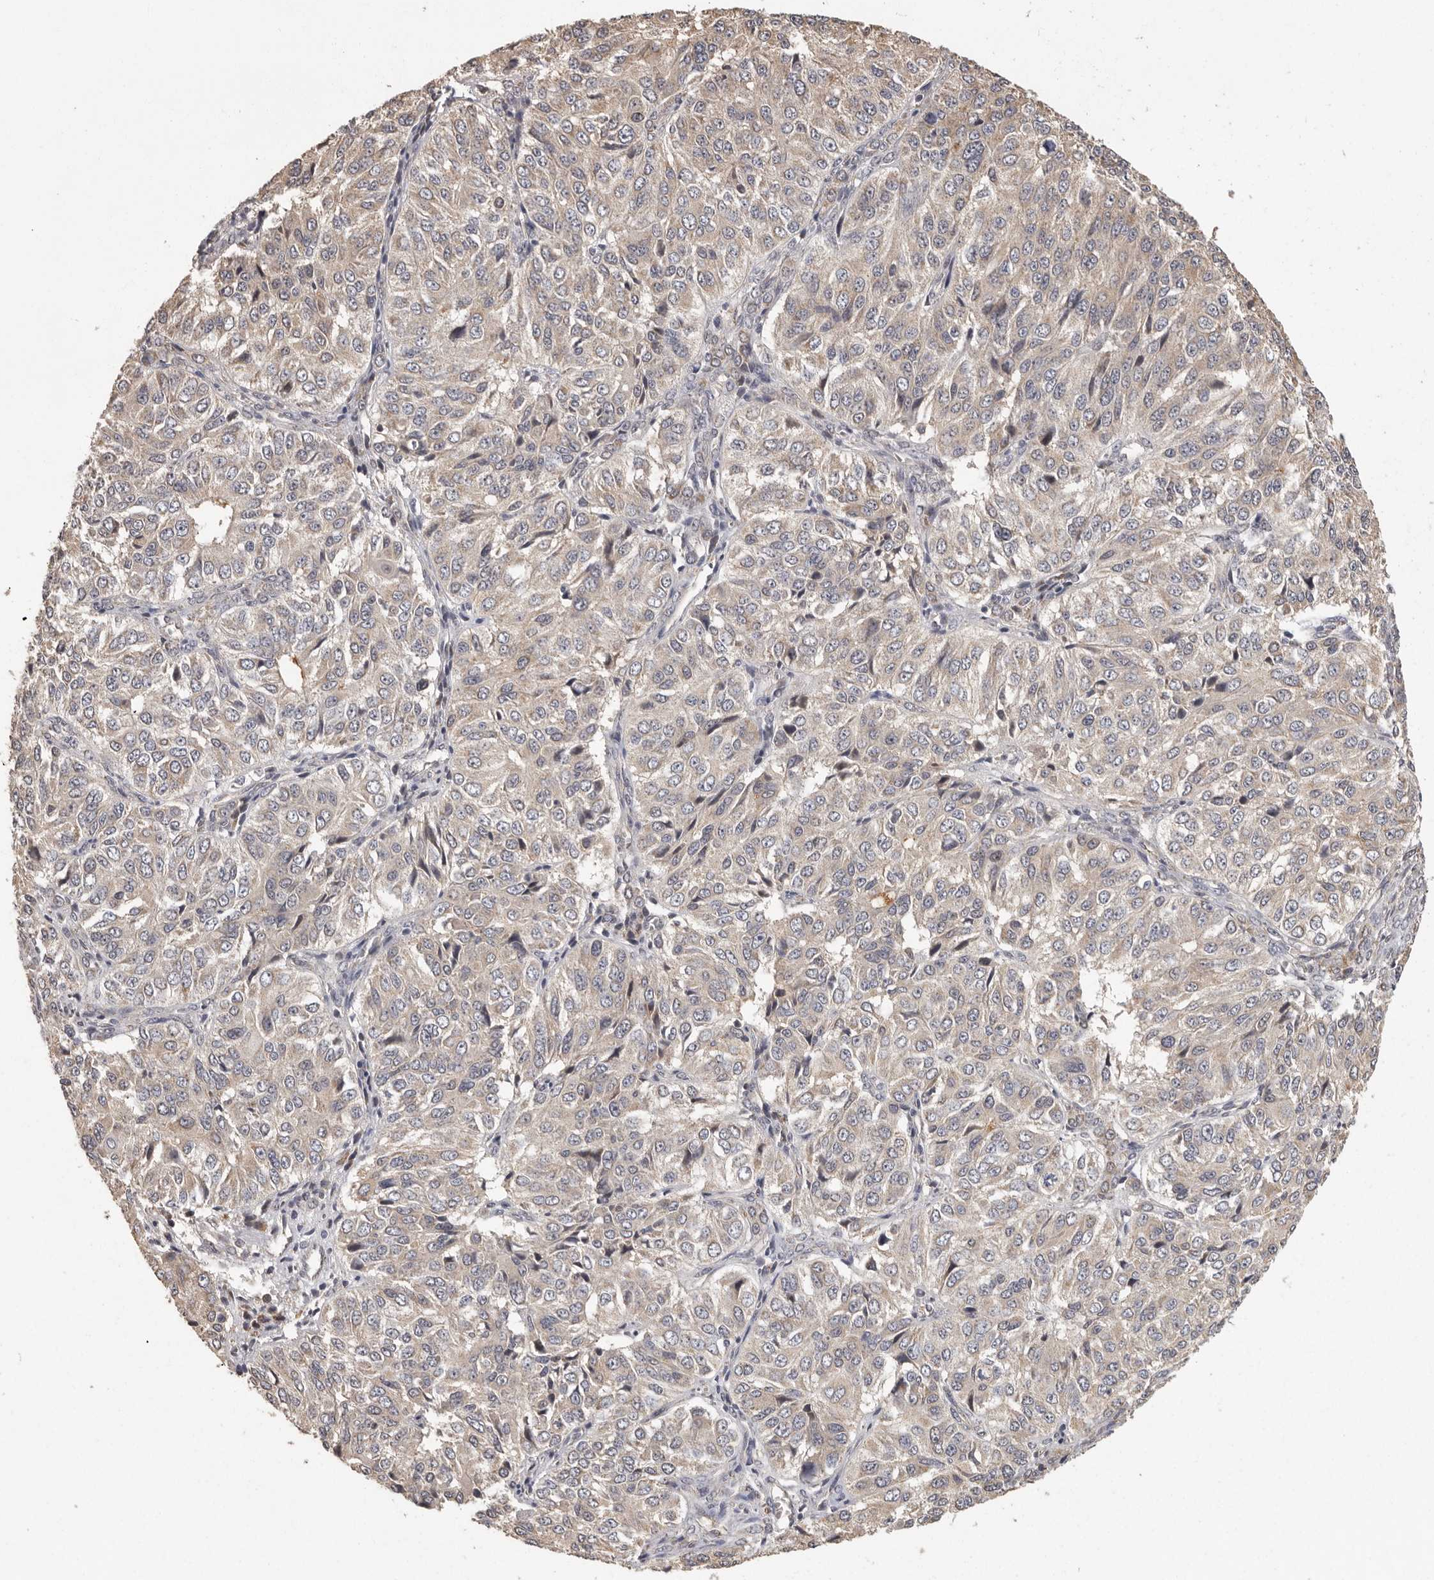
{"staining": {"intensity": "weak", "quantity": "<25%", "location": "cytoplasmic/membranous"}, "tissue": "ovarian cancer", "cell_type": "Tumor cells", "image_type": "cancer", "snomed": [{"axis": "morphology", "description": "Carcinoma, endometroid"}, {"axis": "topography", "description": "Ovary"}], "caption": "High magnification brightfield microscopy of ovarian cancer (endometroid carcinoma) stained with DAB (brown) and counterstained with hematoxylin (blue): tumor cells show no significant positivity.", "gene": "BAIAP2", "patient": {"sex": "female", "age": 51}}